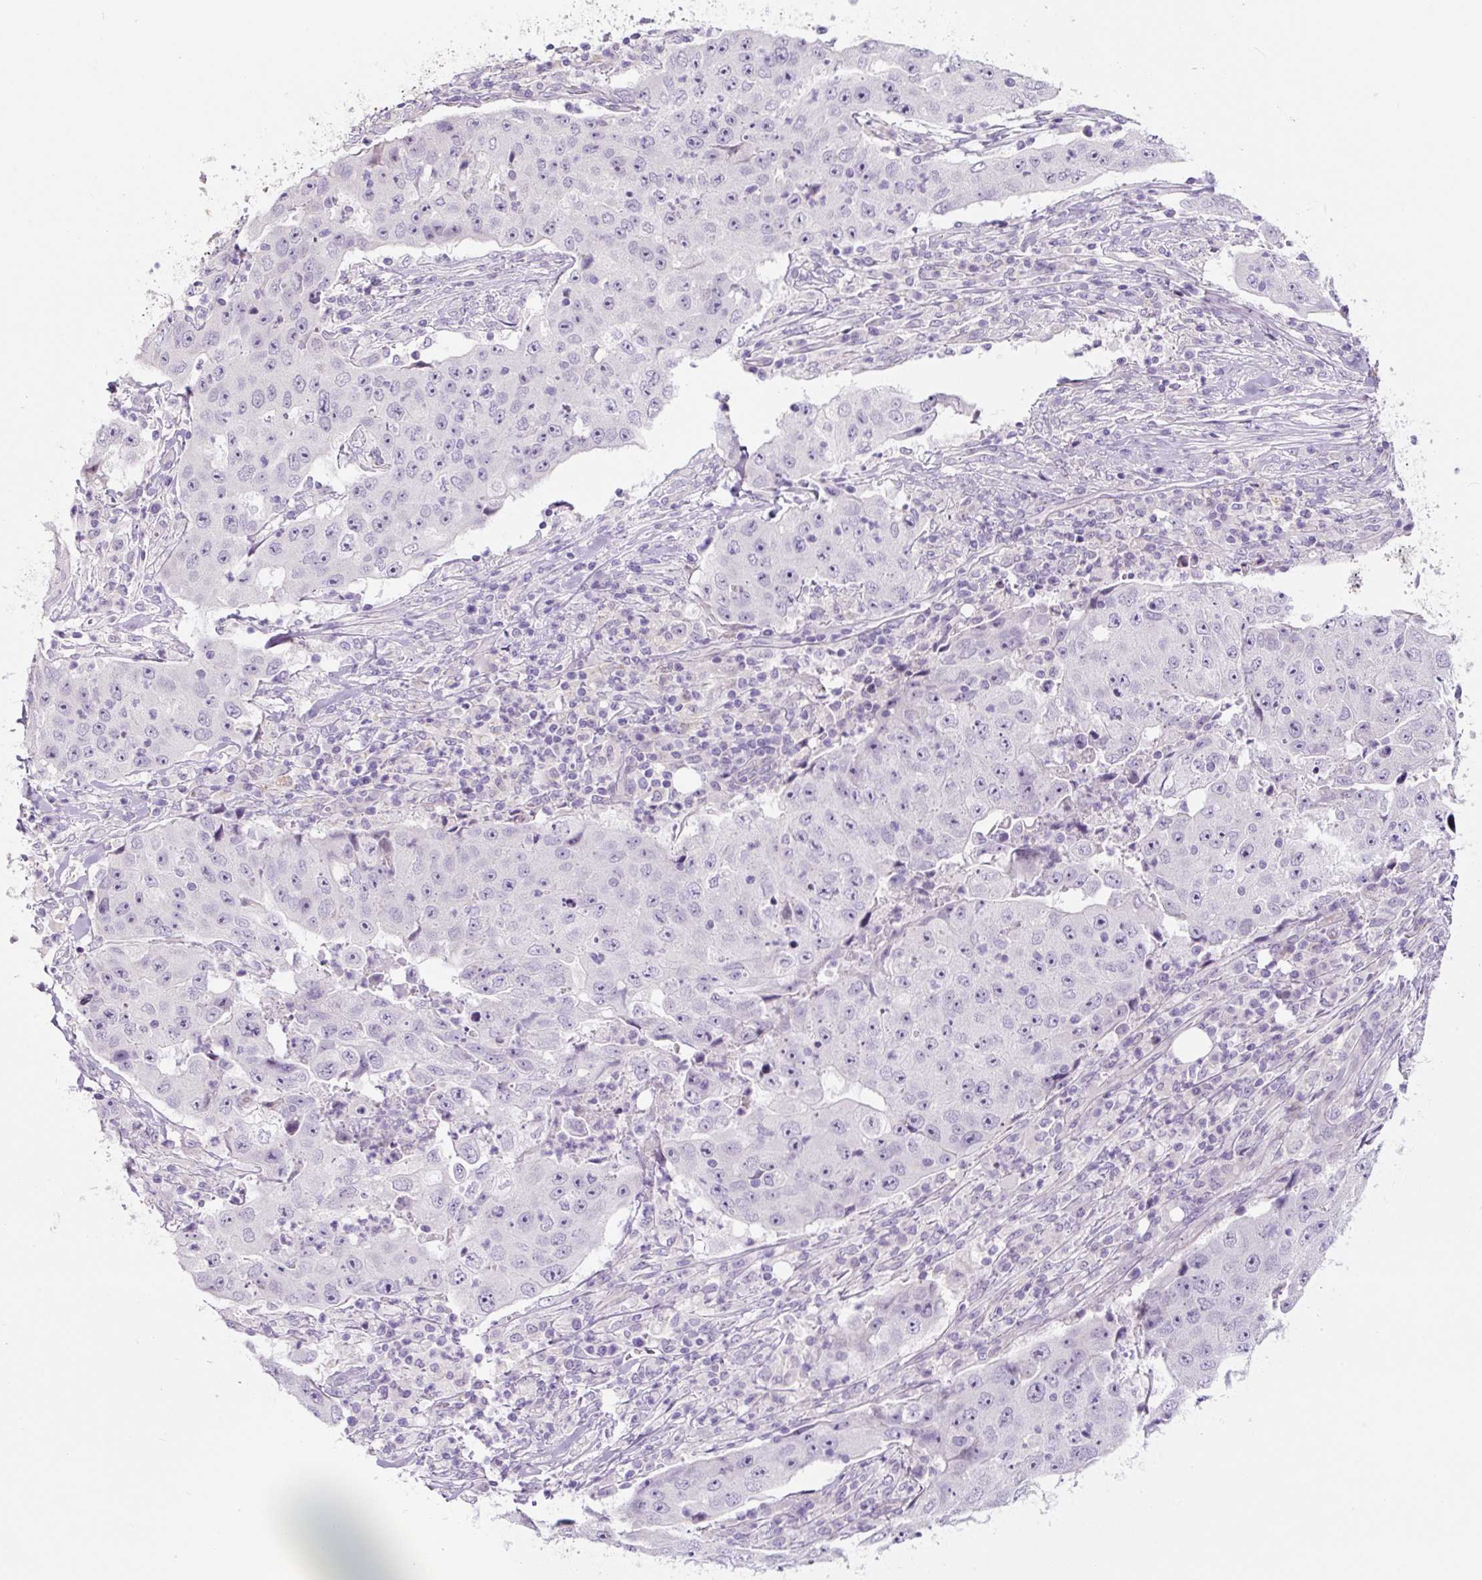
{"staining": {"intensity": "negative", "quantity": "none", "location": "none"}, "tissue": "lung cancer", "cell_type": "Tumor cells", "image_type": "cancer", "snomed": [{"axis": "morphology", "description": "Squamous cell carcinoma, NOS"}, {"axis": "topography", "description": "Lung"}], "caption": "Lung cancer was stained to show a protein in brown. There is no significant positivity in tumor cells.", "gene": "CCL25", "patient": {"sex": "male", "age": 64}}